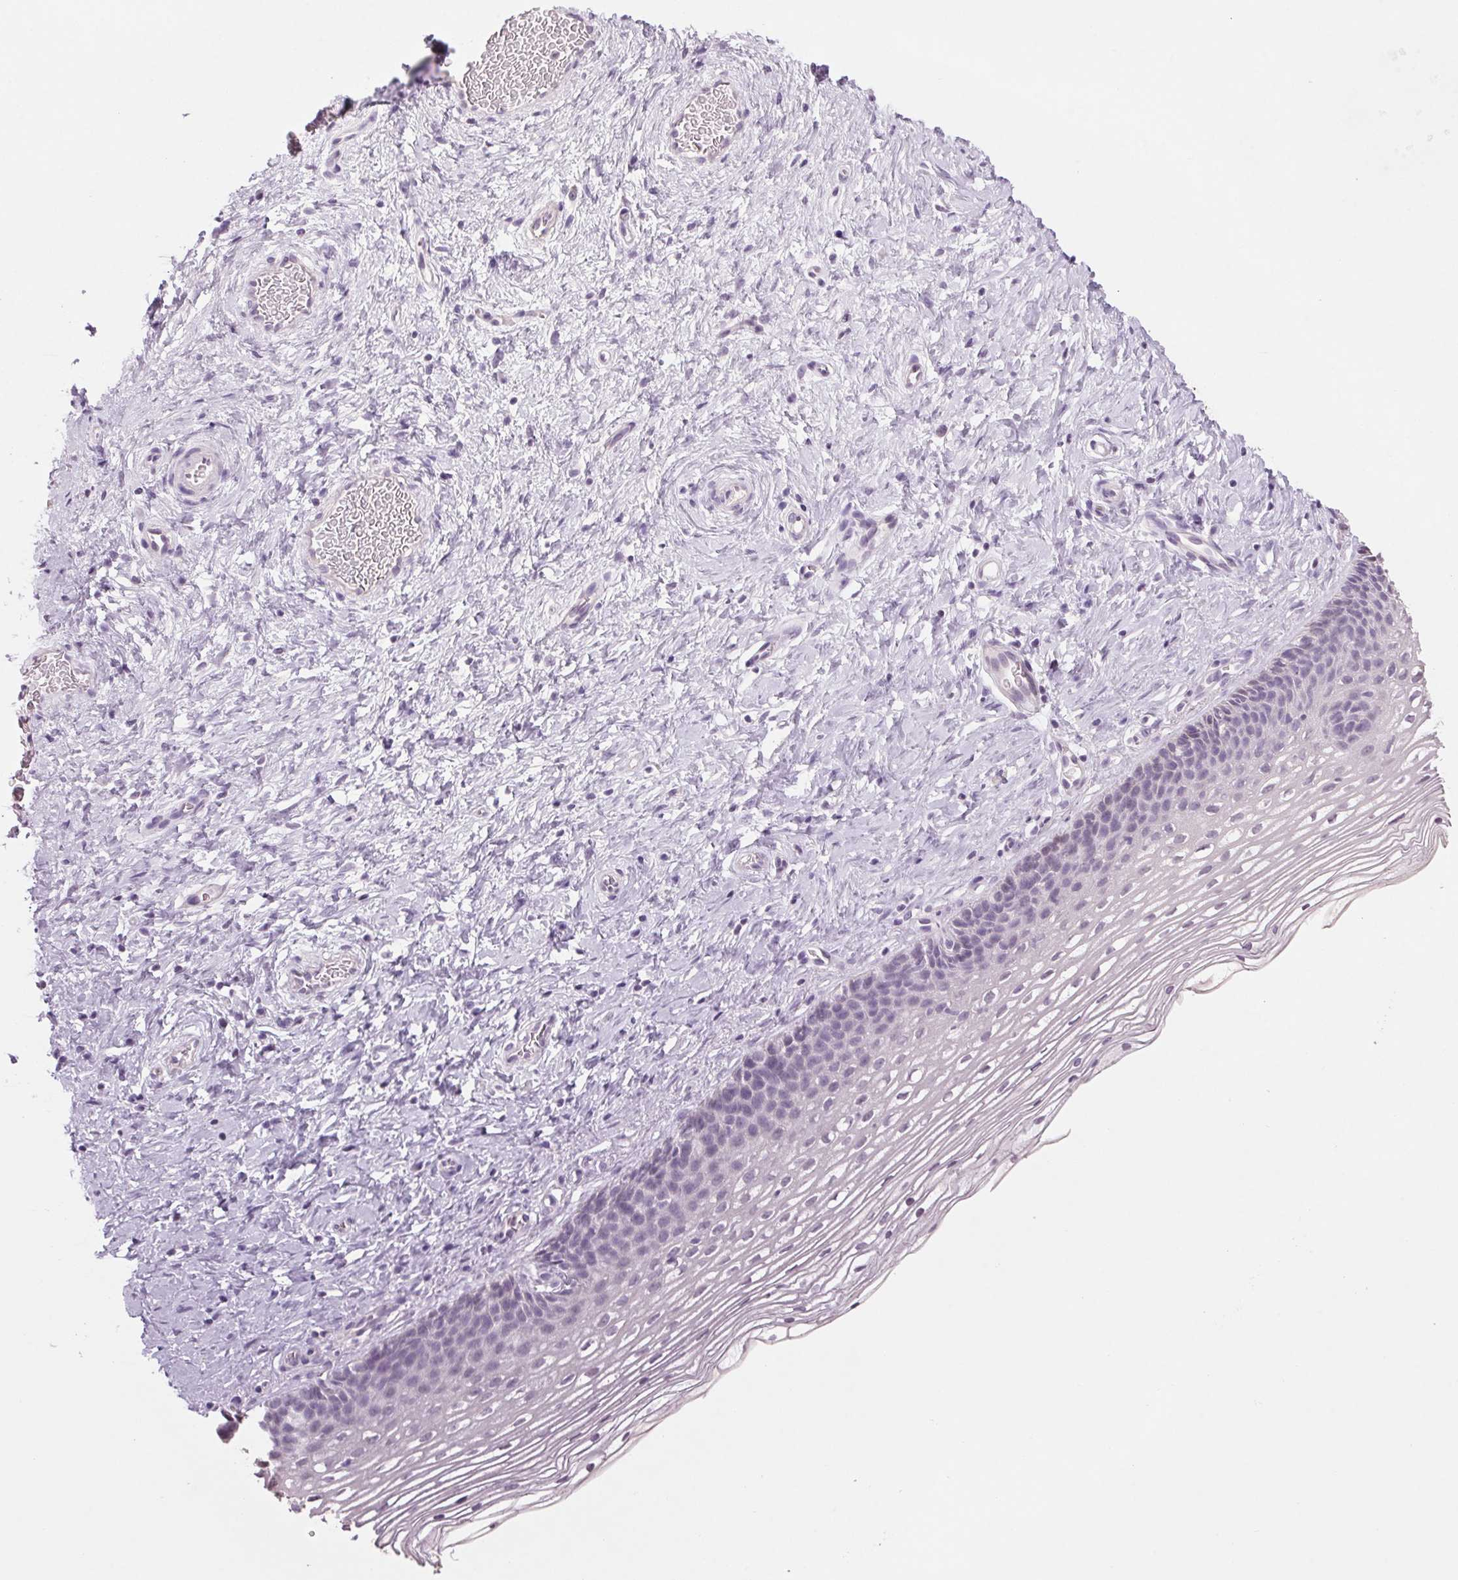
{"staining": {"intensity": "negative", "quantity": "none", "location": "none"}, "tissue": "cervix", "cell_type": "Glandular cells", "image_type": "normal", "snomed": [{"axis": "morphology", "description": "Normal tissue, NOS"}, {"axis": "topography", "description": "Cervix"}], "caption": "Immunohistochemistry micrograph of benign cervix: cervix stained with DAB (3,3'-diaminobenzidine) displays no significant protein positivity in glandular cells. (Immunohistochemistry (ihc), brightfield microscopy, high magnification).", "gene": "MPO", "patient": {"sex": "female", "age": 34}}